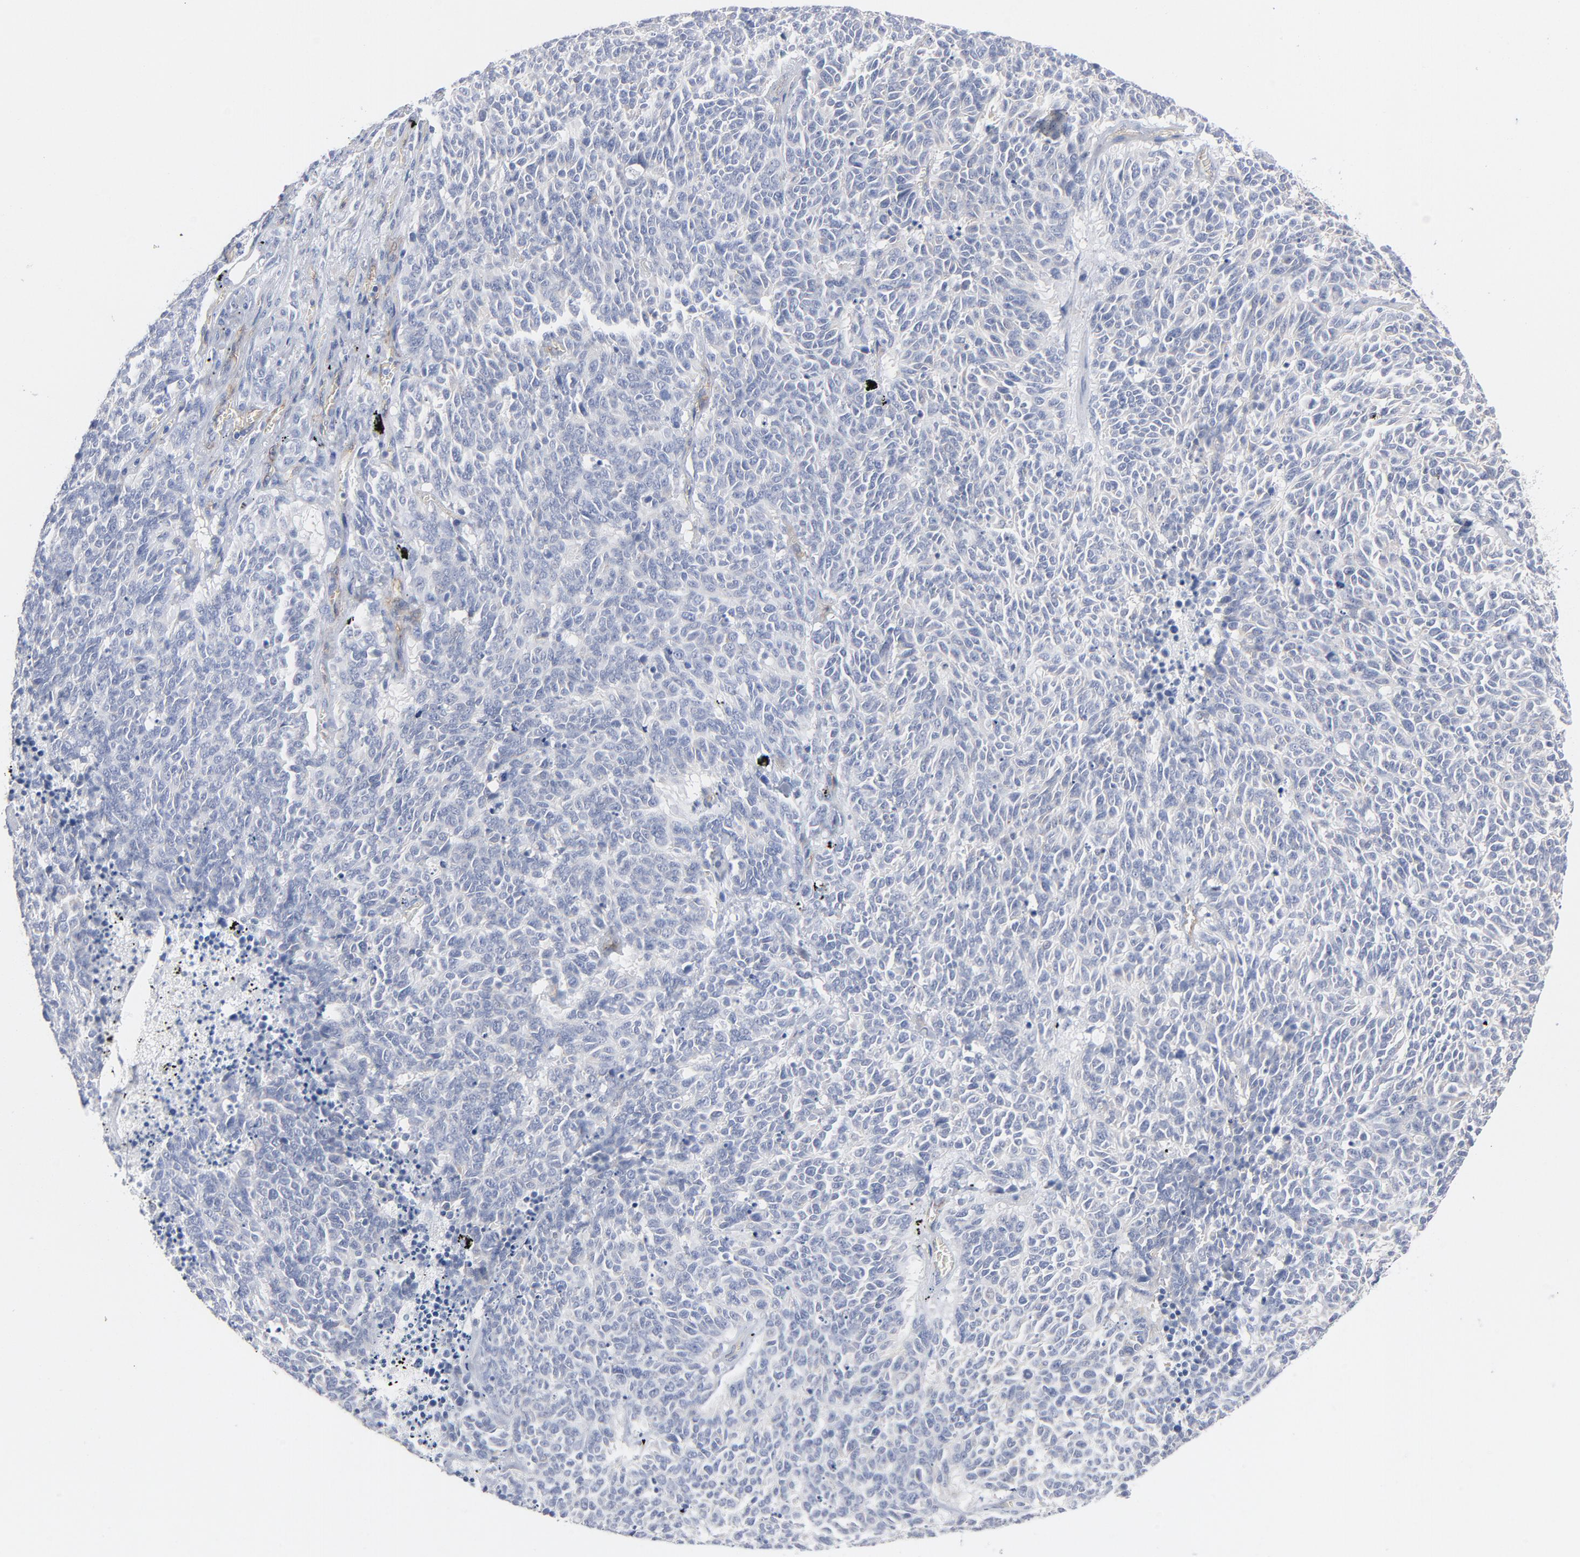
{"staining": {"intensity": "negative", "quantity": "none", "location": "none"}, "tissue": "lung cancer", "cell_type": "Tumor cells", "image_type": "cancer", "snomed": [{"axis": "morphology", "description": "Neoplasm, malignant, NOS"}, {"axis": "topography", "description": "Lung"}], "caption": "High magnification brightfield microscopy of lung cancer (neoplasm (malignant)) stained with DAB (brown) and counterstained with hematoxylin (blue): tumor cells show no significant expression.", "gene": "SHANK3", "patient": {"sex": "female", "age": 58}}